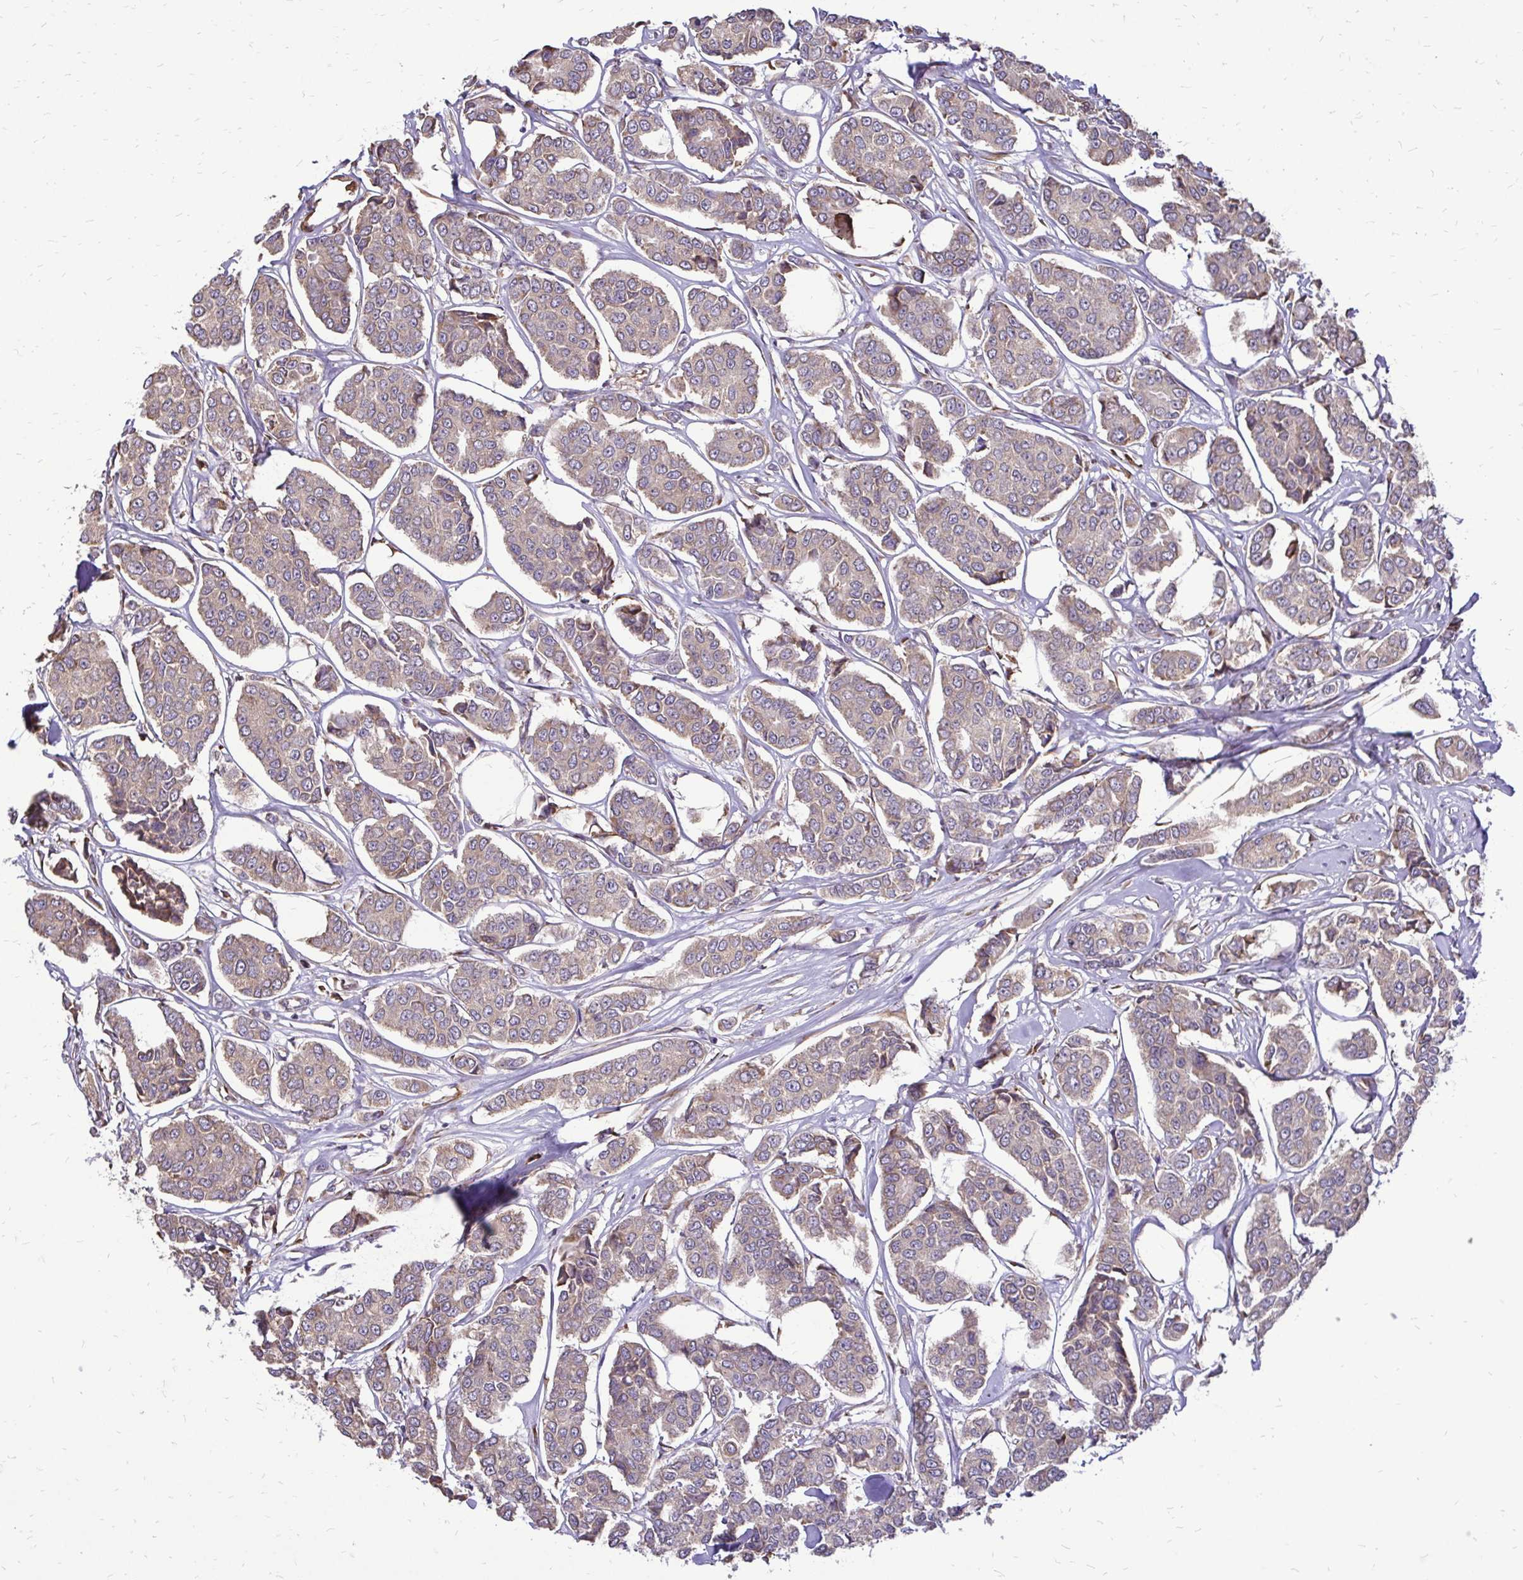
{"staining": {"intensity": "weak", "quantity": ">75%", "location": "cytoplasmic/membranous"}, "tissue": "breast cancer", "cell_type": "Tumor cells", "image_type": "cancer", "snomed": [{"axis": "morphology", "description": "Duct carcinoma"}, {"axis": "topography", "description": "Breast"}], "caption": "This is a micrograph of immunohistochemistry (IHC) staining of breast cancer (invasive ductal carcinoma), which shows weak staining in the cytoplasmic/membranous of tumor cells.", "gene": "RPS3", "patient": {"sex": "female", "age": 94}}